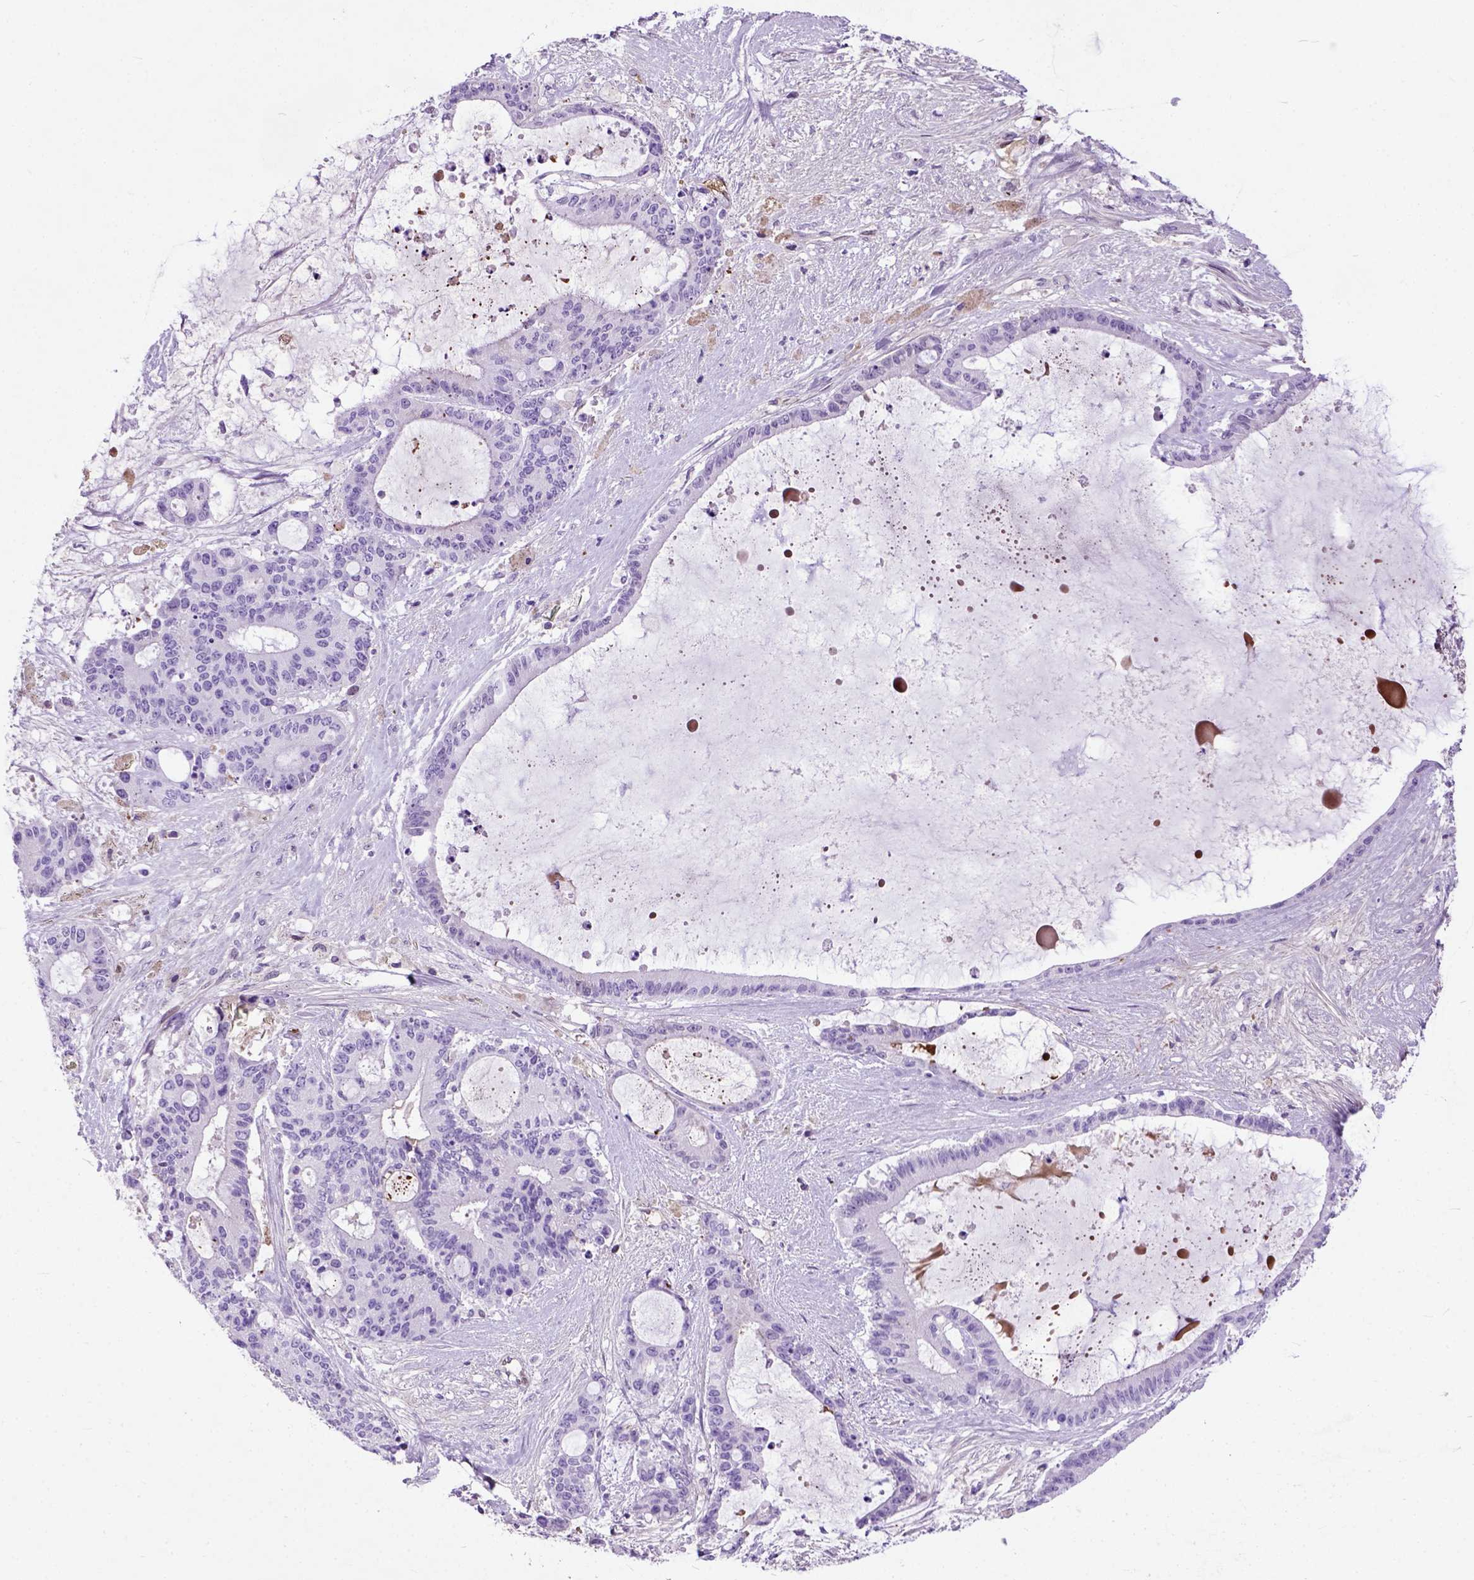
{"staining": {"intensity": "negative", "quantity": "none", "location": "none"}, "tissue": "liver cancer", "cell_type": "Tumor cells", "image_type": "cancer", "snomed": [{"axis": "morphology", "description": "Normal tissue, NOS"}, {"axis": "morphology", "description": "Cholangiocarcinoma"}, {"axis": "topography", "description": "Liver"}, {"axis": "topography", "description": "Peripheral nerve tissue"}], "caption": "Immunohistochemical staining of liver cancer (cholangiocarcinoma) reveals no significant positivity in tumor cells.", "gene": "ADAMTS8", "patient": {"sex": "female", "age": 73}}